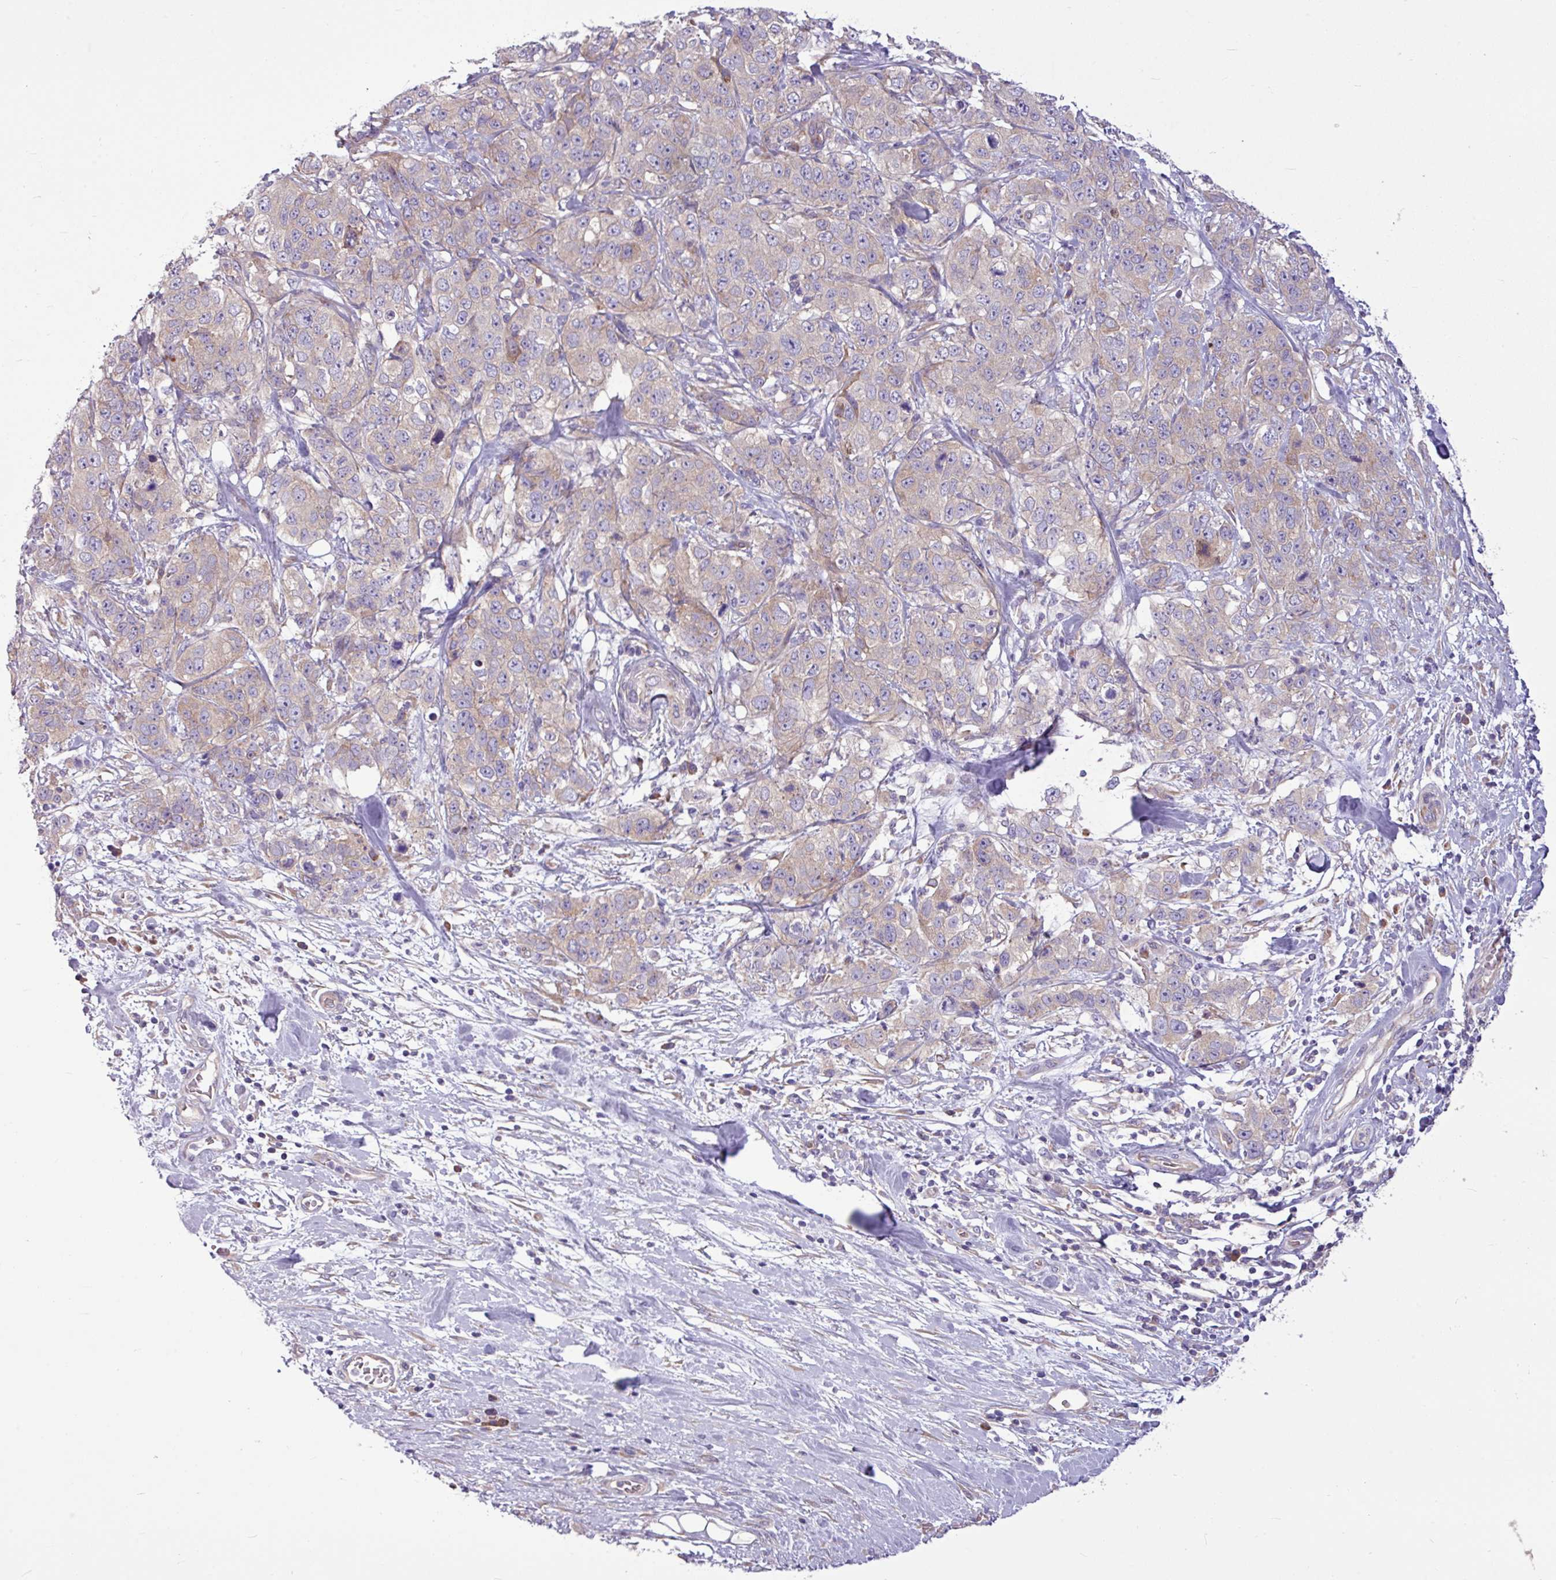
{"staining": {"intensity": "weak", "quantity": ">75%", "location": "cytoplasmic/membranous"}, "tissue": "stomach cancer", "cell_type": "Tumor cells", "image_type": "cancer", "snomed": [{"axis": "morphology", "description": "Adenocarcinoma, NOS"}, {"axis": "topography", "description": "Stomach"}], "caption": "Stomach cancer was stained to show a protein in brown. There is low levels of weak cytoplasmic/membranous positivity in approximately >75% of tumor cells. (brown staining indicates protein expression, while blue staining denotes nuclei).", "gene": "MROH2A", "patient": {"sex": "male", "age": 48}}